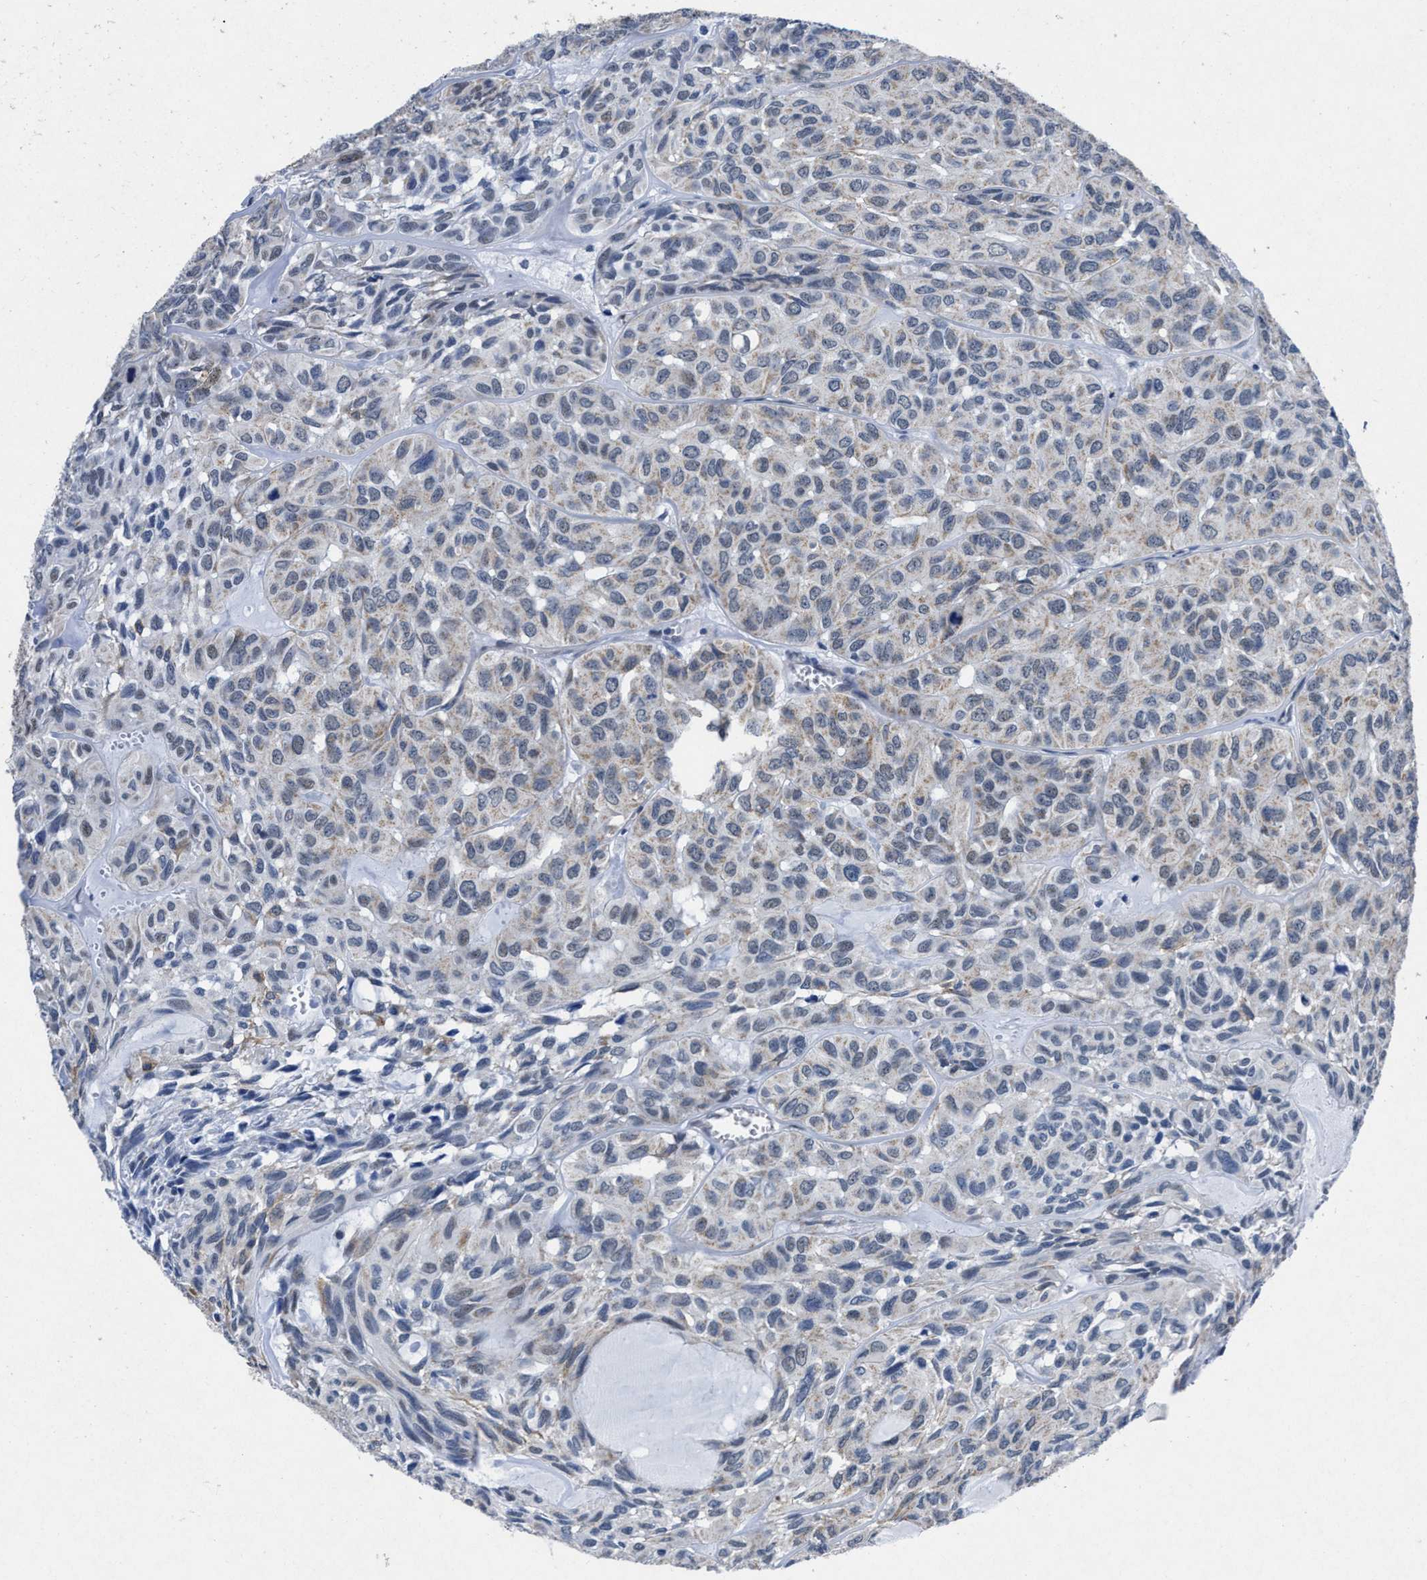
{"staining": {"intensity": "weak", "quantity": "25%-75%", "location": "cytoplasmic/membranous"}, "tissue": "head and neck cancer", "cell_type": "Tumor cells", "image_type": "cancer", "snomed": [{"axis": "morphology", "description": "Adenocarcinoma, NOS"}, {"axis": "topography", "description": "Salivary gland, NOS"}, {"axis": "topography", "description": "Head-Neck"}], "caption": "Head and neck adenocarcinoma tissue demonstrates weak cytoplasmic/membranous staining in approximately 25%-75% of tumor cells, visualized by immunohistochemistry.", "gene": "ID3", "patient": {"sex": "female", "age": 76}}